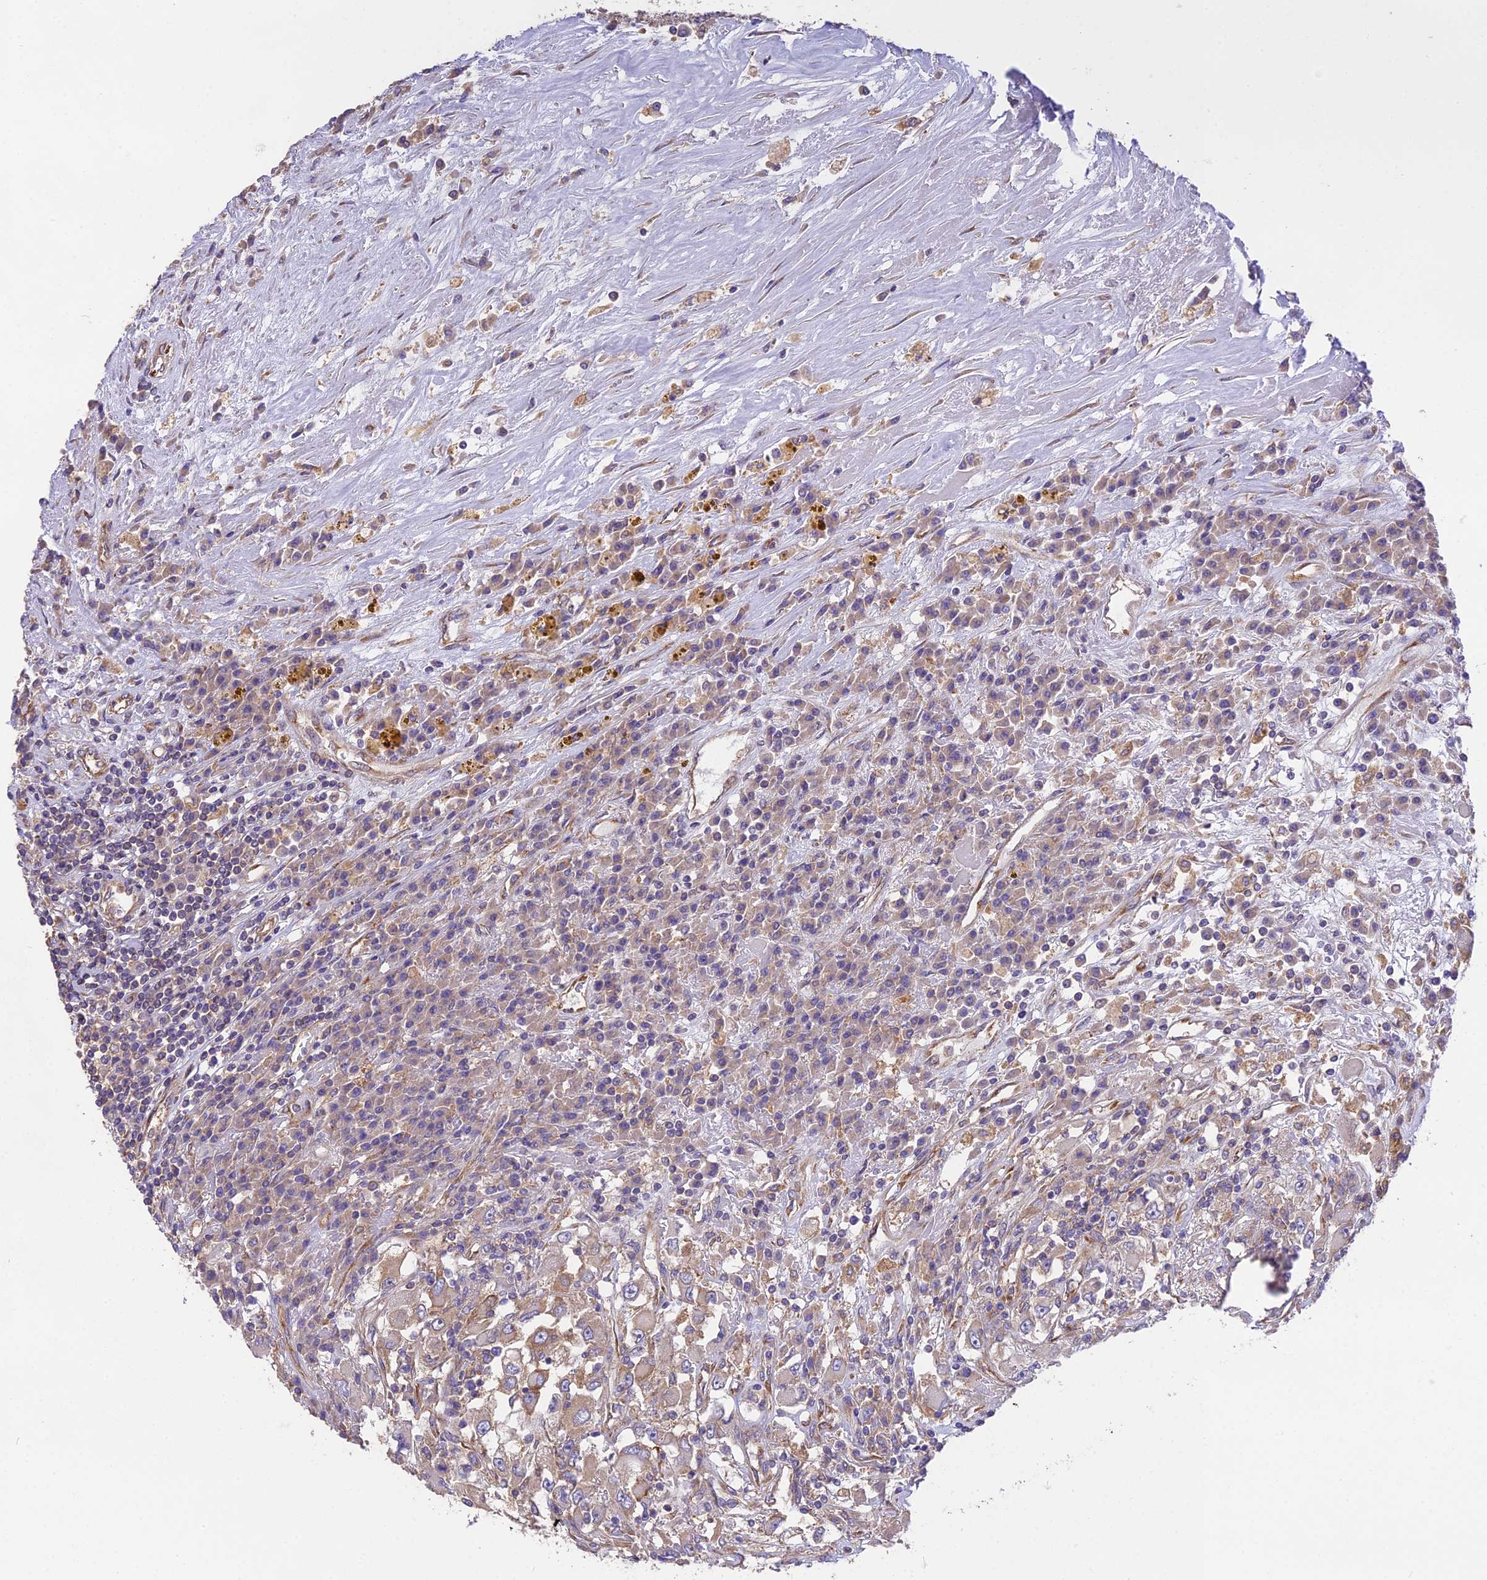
{"staining": {"intensity": "moderate", "quantity": ">75%", "location": "cytoplasmic/membranous"}, "tissue": "renal cancer", "cell_type": "Tumor cells", "image_type": "cancer", "snomed": [{"axis": "morphology", "description": "Adenocarcinoma, NOS"}, {"axis": "topography", "description": "Kidney"}], "caption": "Immunohistochemistry (IHC) image of renal adenocarcinoma stained for a protein (brown), which displays medium levels of moderate cytoplasmic/membranous positivity in approximately >75% of tumor cells.", "gene": "BLOC1S4", "patient": {"sex": "female", "age": 52}}